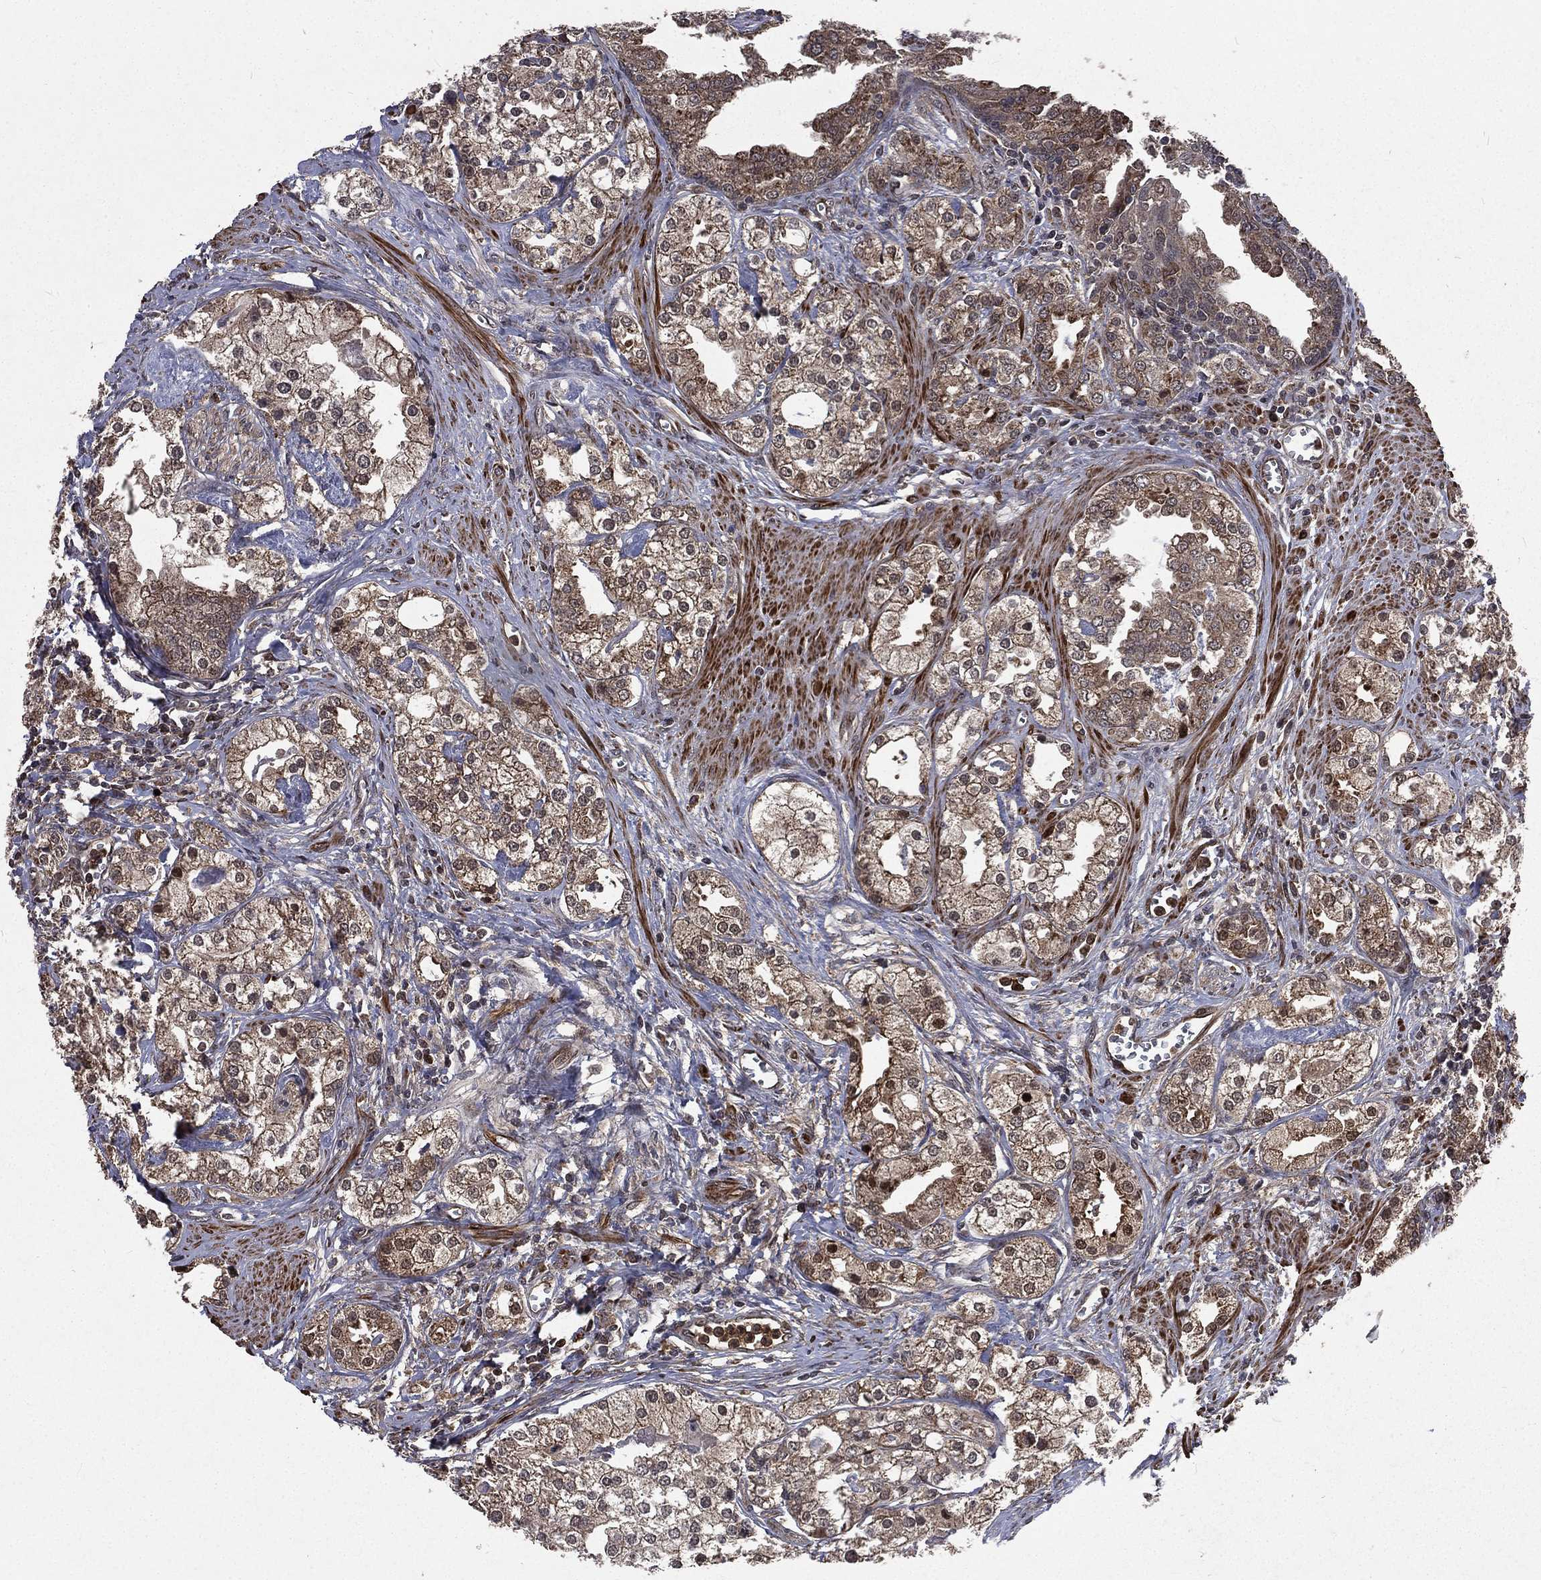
{"staining": {"intensity": "weak", "quantity": "25%-75%", "location": "cytoplasmic/membranous"}, "tissue": "prostate cancer", "cell_type": "Tumor cells", "image_type": "cancer", "snomed": [{"axis": "morphology", "description": "Adenocarcinoma, NOS"}, {"axis": "topography", "description": "Prostate and seminal vesicle, NOS"}, {"axis": "topography", "description": "Prostate"}], "caption": "Tumor cells reveal weak cytoplasmic/membranous expression in about 25%-75% of cells in prostate adenocarcinoma.", "gene": "LENG8", "patient": {"sex": "male", "age": 62}}